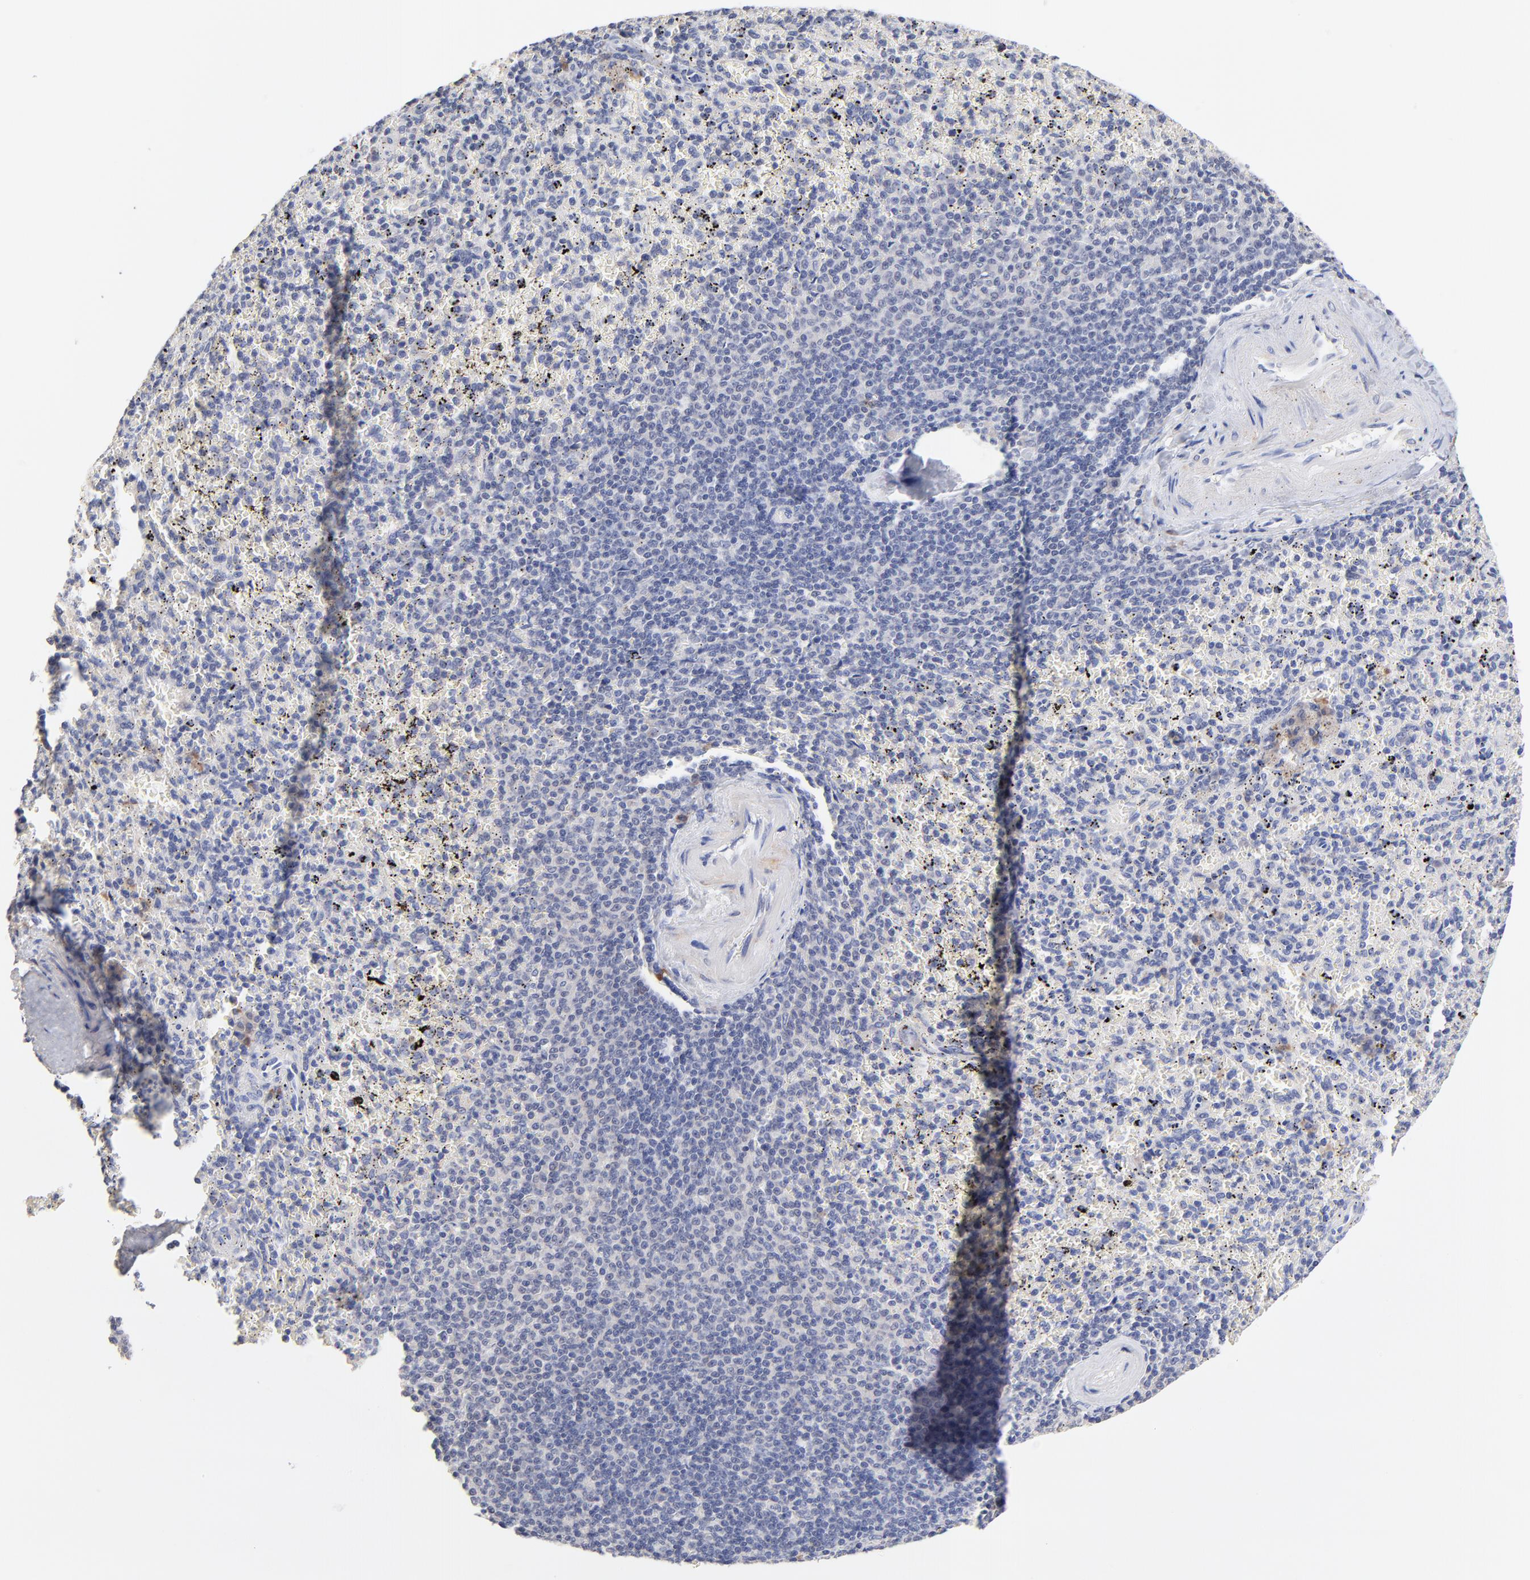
{"staining": {"intensity": "negative", "quantity": "none", "location": "none"}, "tissue": "spleen", "cell_type": "Cells in red pulp", "image_type": "normal", "snomed": [{"axis": "morphology", "description": "Normal tissue, NOS"}, {"axis": "topography", "description": "Spleen"}], "caption": "DAB (3,3'-diaminobenzidine) immunohistochemical staining of unremarkable human spleen reveals no significant positivity in cells in red pulp. (Stains: DAB IHC with hematoxylin counter stain, Microscopy: brightfield microscopy at high magnification).", "gene": "TWNK", "patient": {"sex": "female", "age": 43}}